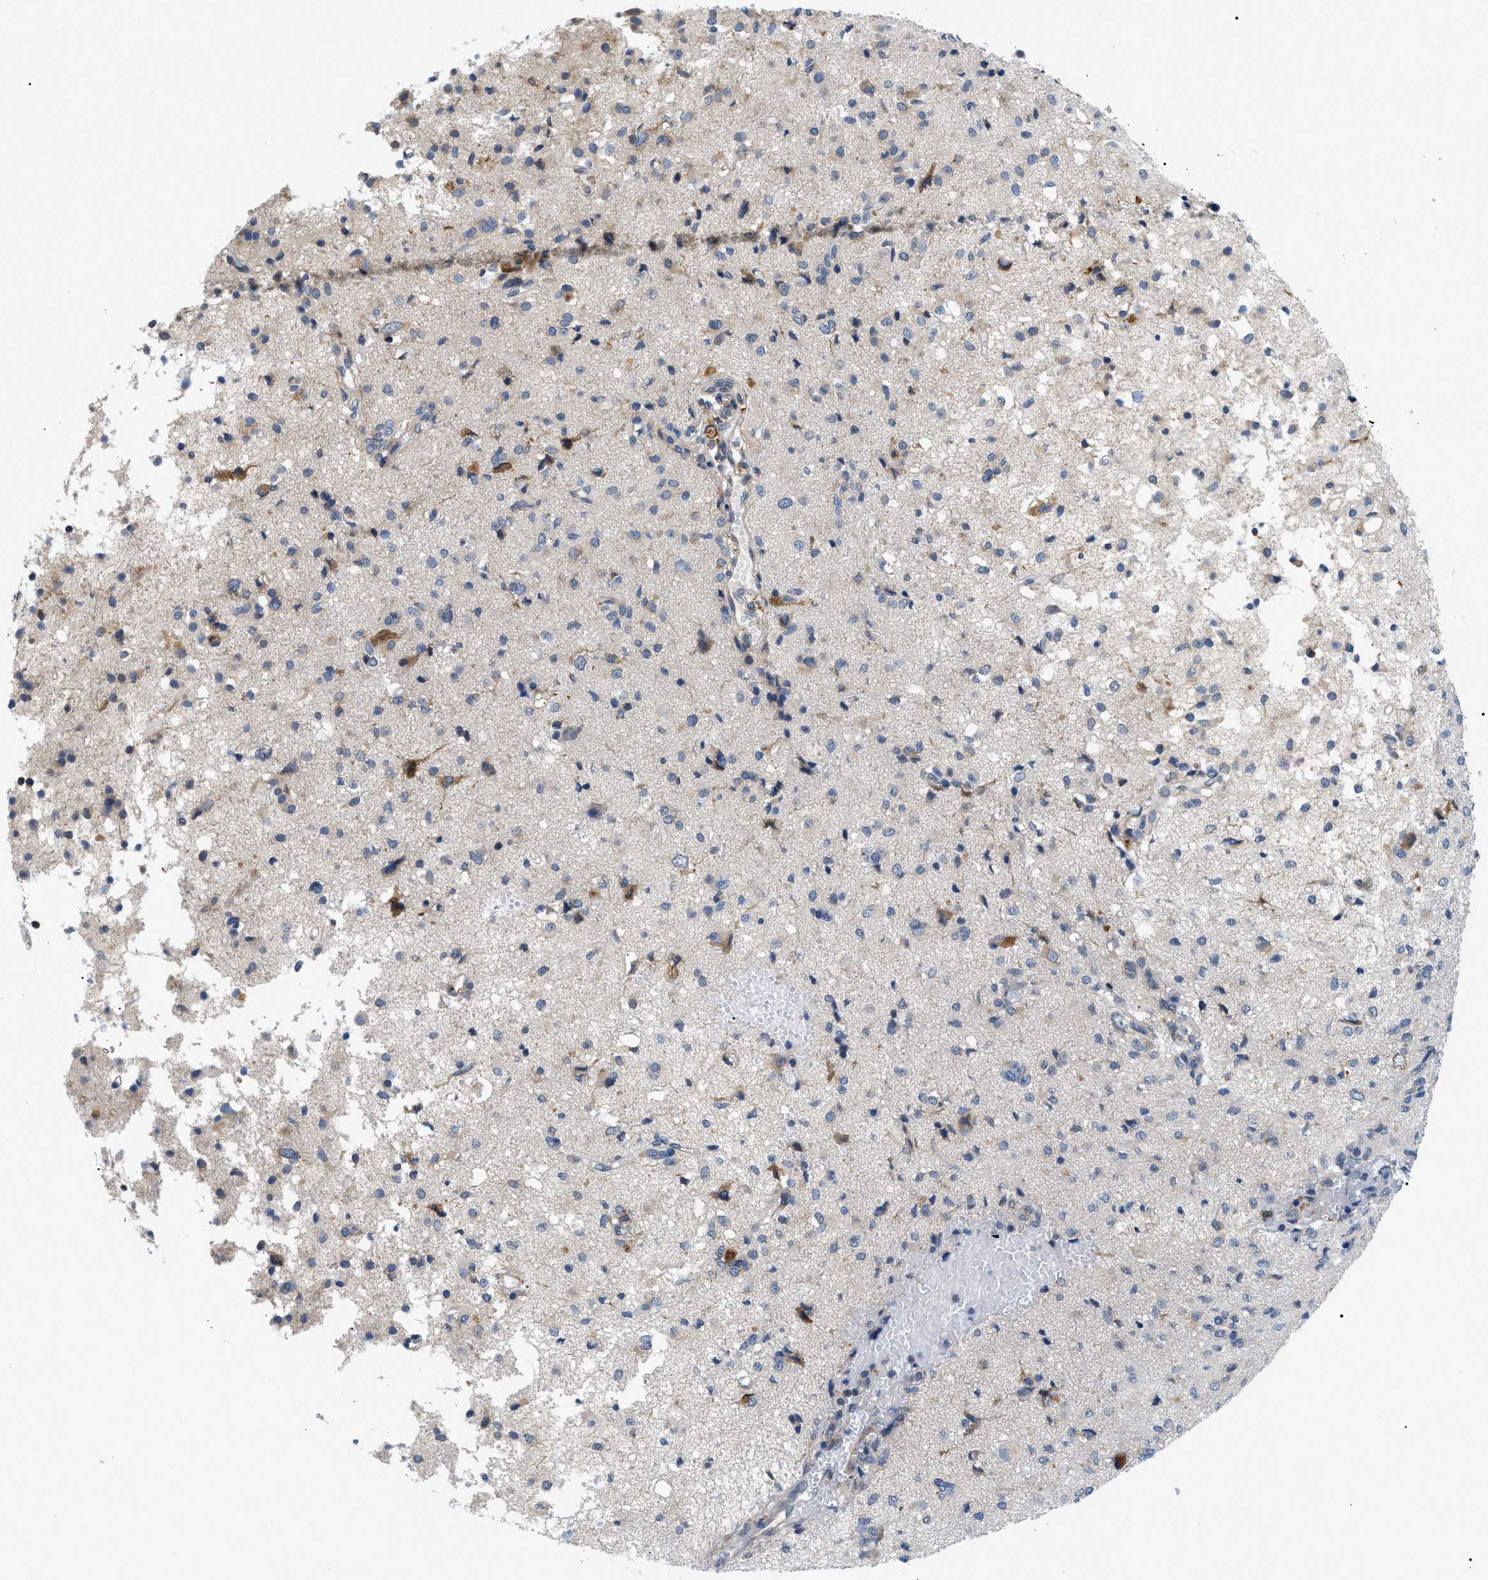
{"staining": {"intensity": "moderate", "quantity": "<25%", "location": "cytoplasmic/membranous"}, "tissue": "glioma", "cell_type": "Tumor cells", "image_type": "cancer", "snomed": [{"axis": "morphology", "description": "Glioma, malignant, High grade"}, {"axis": "topography", "description": "Brain"}], "caption": "A histopathology image showing moderate cytoplasmic/membranous positivity in about <25% of tumor cells in glioma, as visualized by brown immunohistochemical staining.", "gene": "DERL1", "patient": {"sex": "female", "age": 59}}